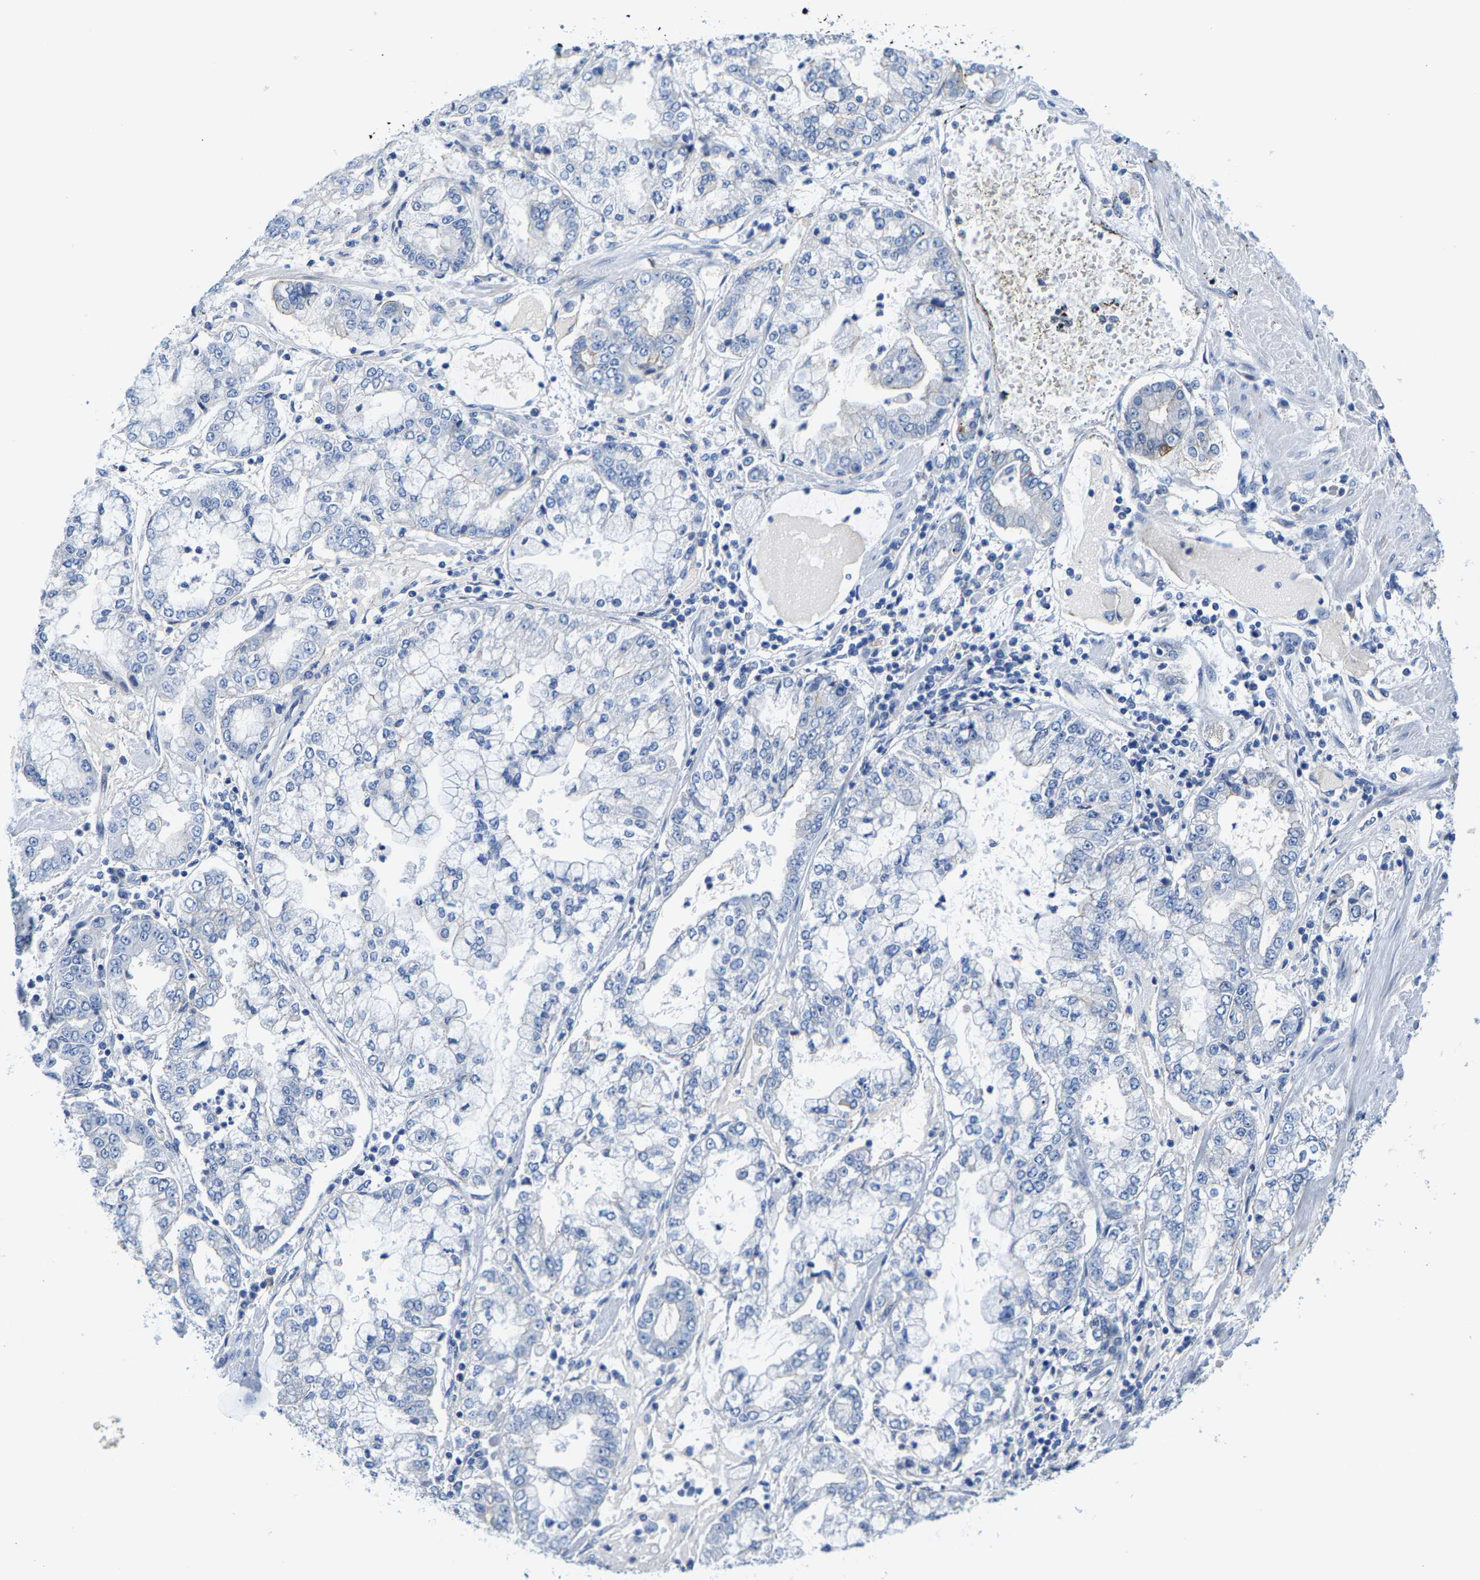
{"staining": {"intensity": "negative", "quantity": "none", "location": "none"}, "tissue": "stomach cancer", "cell_type": "Tumor cells", "image_type": "cancer", "snomed": [{"axis": "morphology", "description": "Adenocarcinoma, NOS"}, {"axis": "topography", "description": "Stomach"}], "caption": "A histopathology image of stomach cancer stained for a protein reveals no brown staining in tumor cells.", "gene": "DSCAM", "patient": {"sex": "male", "age": 76}}